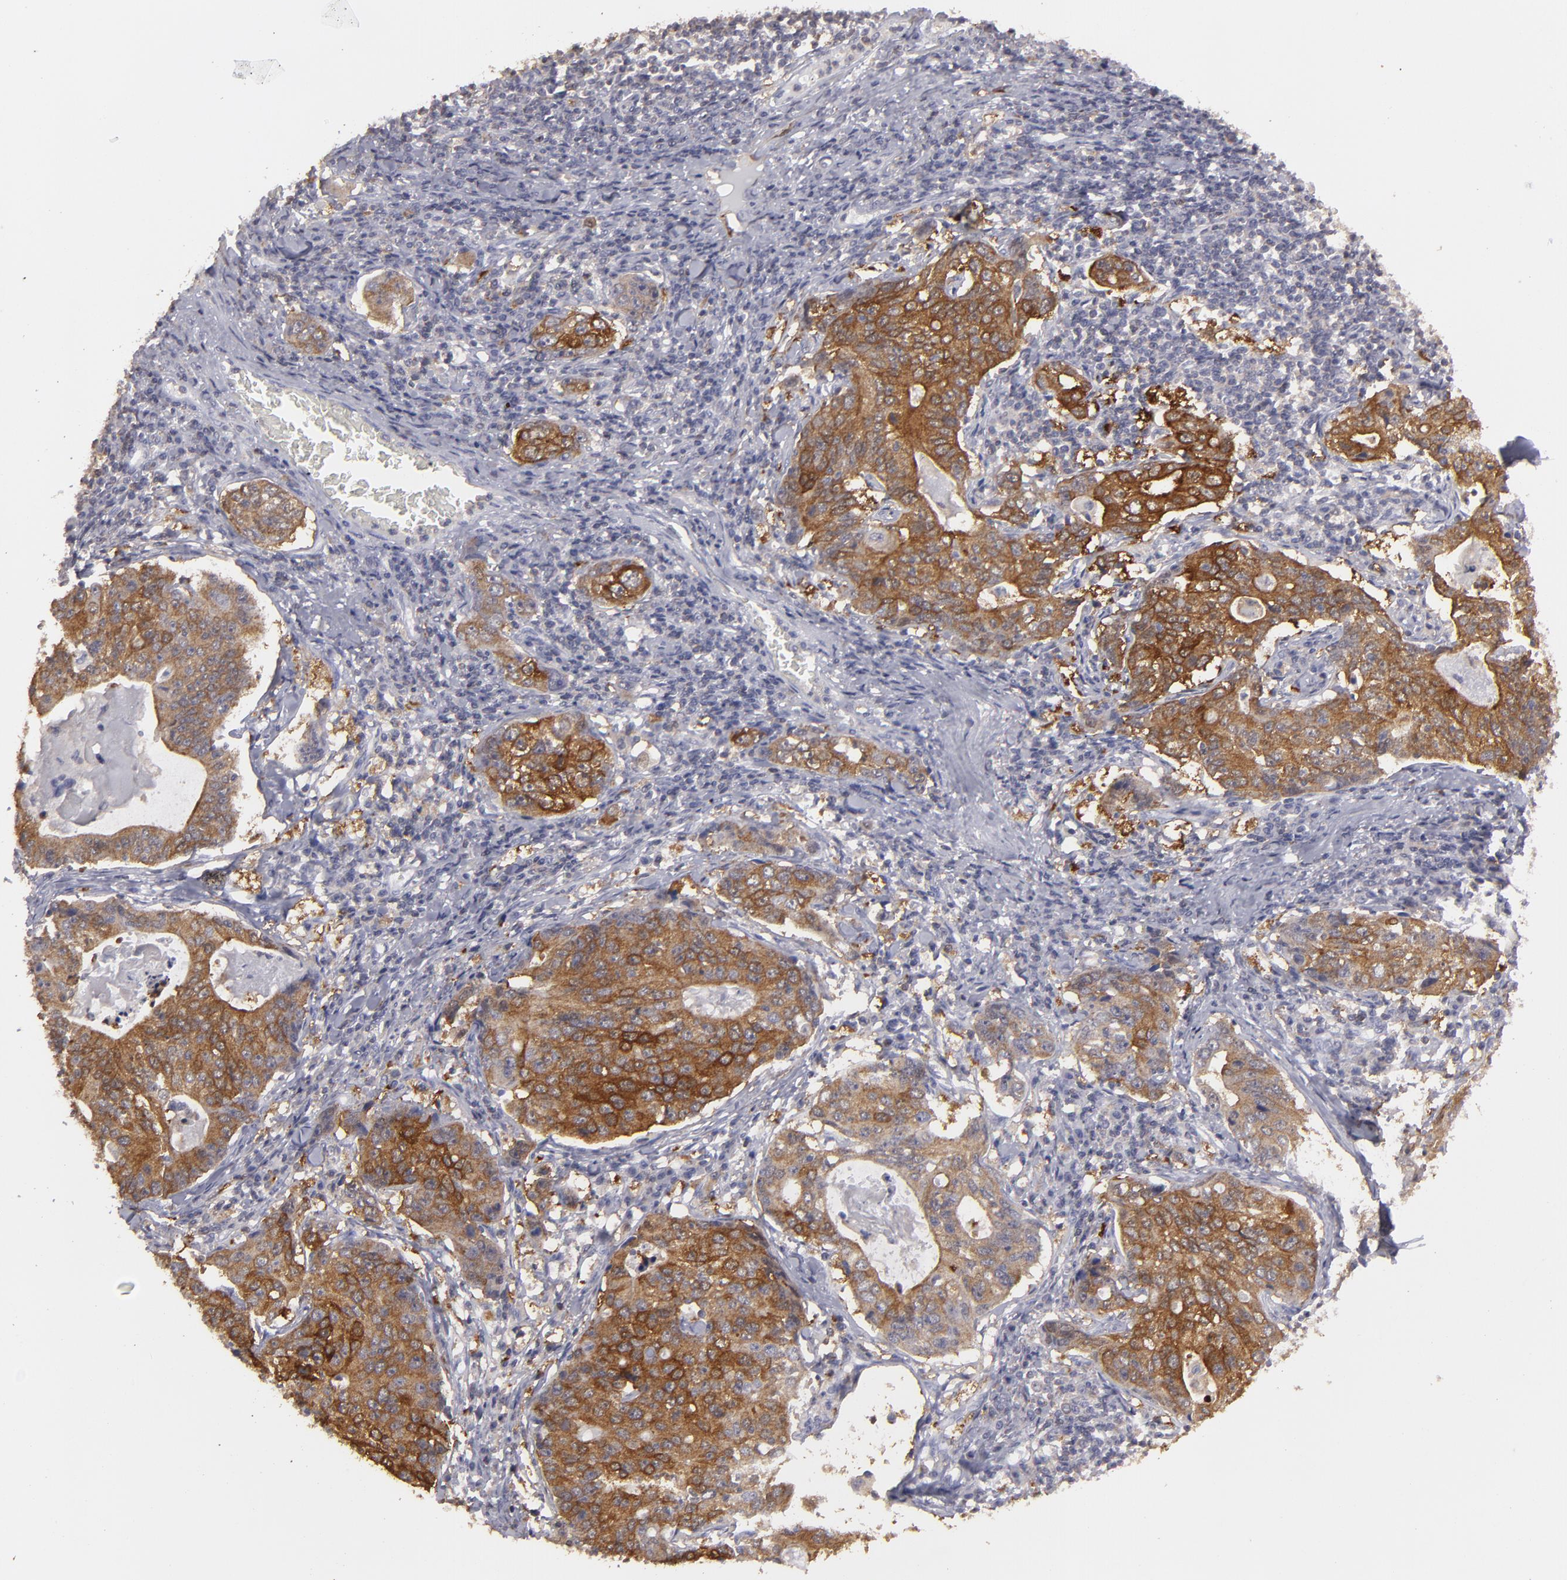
{"staining": {"intensity": "strong", "quantity": ">75%", "location": "cytoplasmic/membranous"}, "tissue": "stomach cancer", "cell_type": "Tumor cells", "image_type": "cancer", "snomed": [{"axis": "morphology", "description": "Adenocarcinoma, NOS"}, {"axis": "topography", "description": "Esophagus"}, {"axis": "topography", "description": "Stomach"}], "caption": "The immunohistochemical stain labels strong cytoplasmic/membranous expression in tumor cells of stomach adenocarcinoma tissue.", "gene": "SEMA3G", "patient": {"sex": "male", "age": 74}}